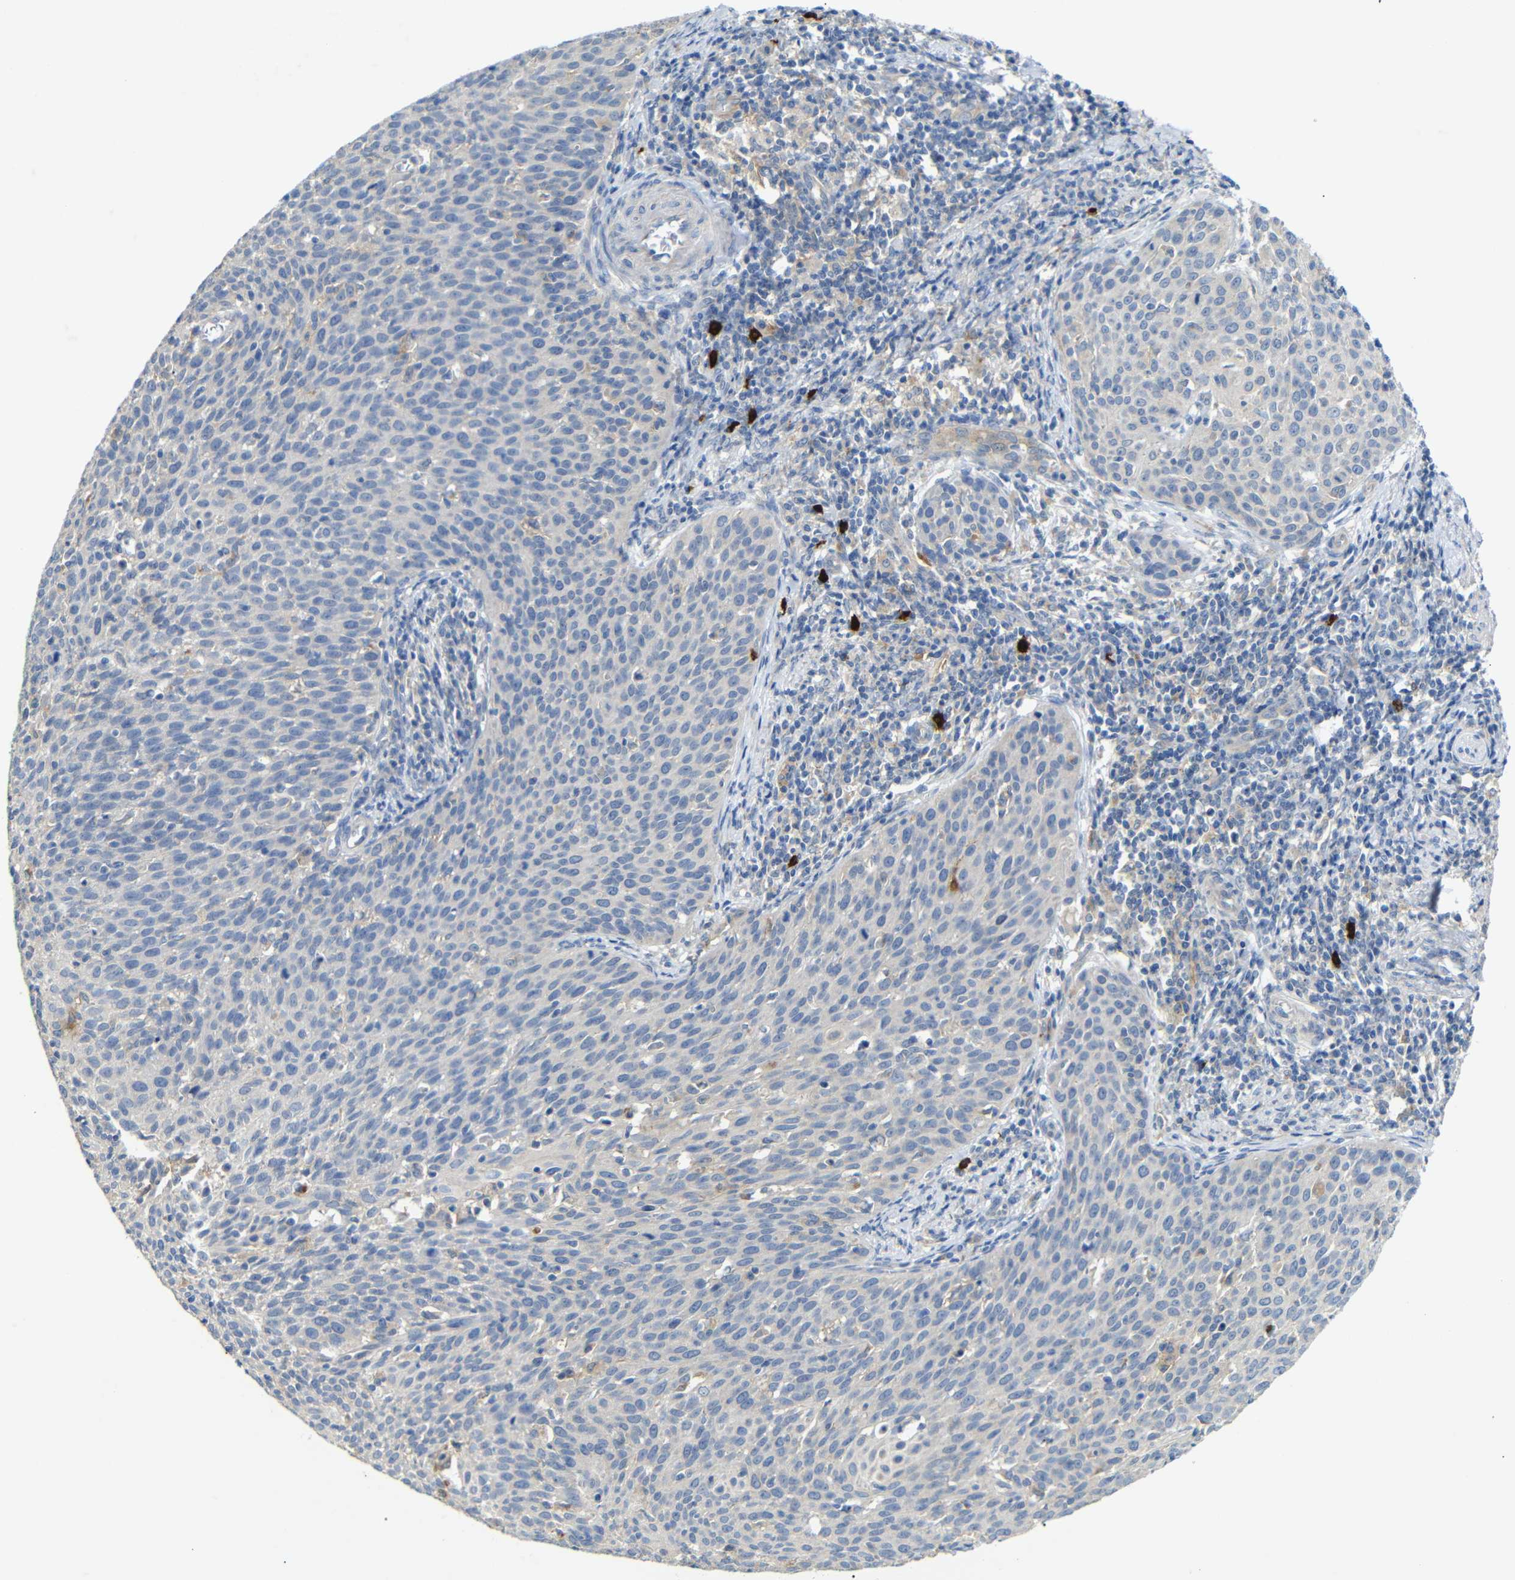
{"staining": {"intensity": "weak", "quantity": "<25%", "location": "cytoplasmic/membranous"}, "tissue": "cervical cancer", "cell_type": "Tumor cells", "image_type": "cancer", "snomed": [{"axis": "morphology", "description": "Squamous cell carcinoma, NOS"}, {"axis": "topography", "description": "Cervix"}], "caption": "IHC histopathology image of neoplastic tissue: human squamous cell carcinoma (cervical) stained with DAB demonstrates no significant protein expression in tumor cells.", "gene": "ALOX15", "patient": {"sex": "female", "age": 38}}